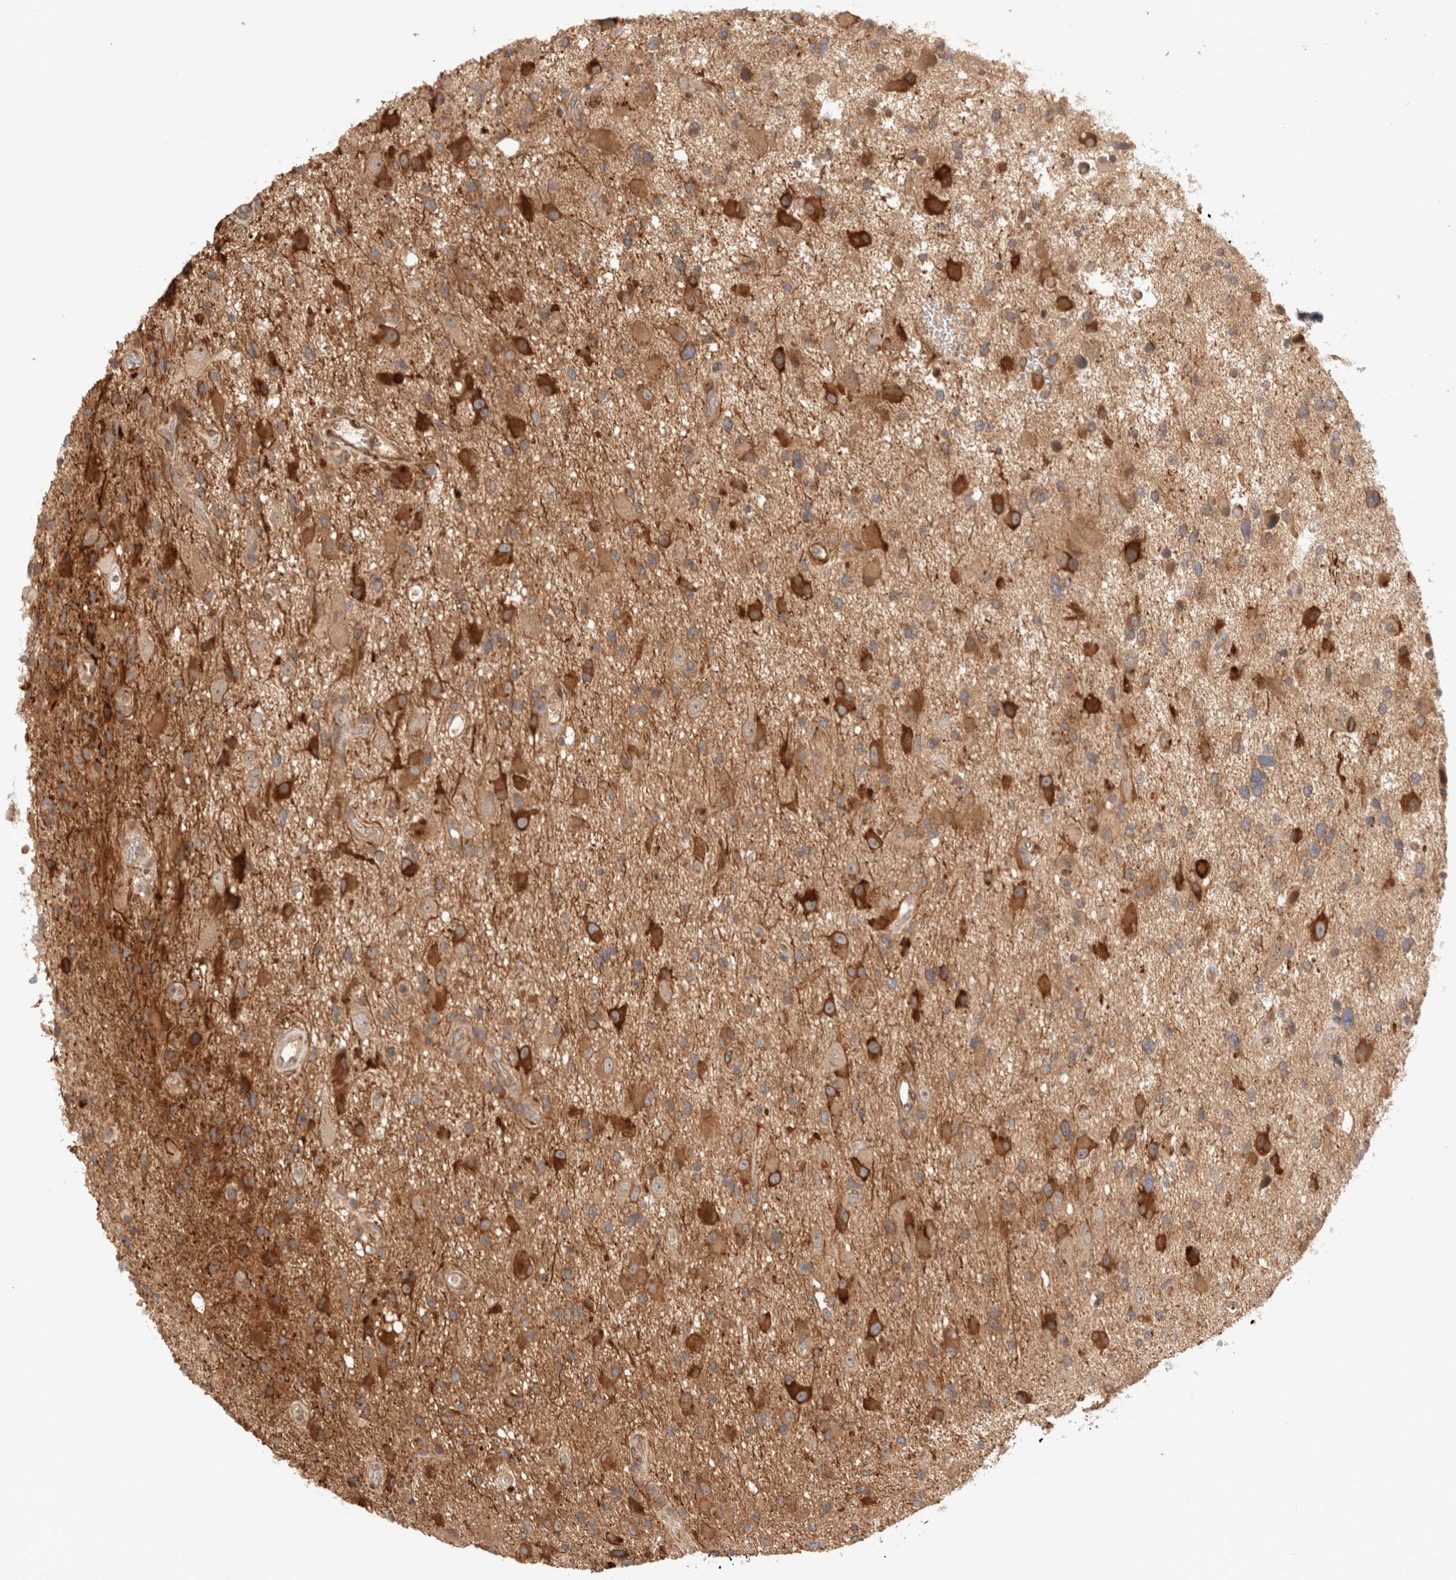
{"staining": {"intensity": "moderate", "quantity": ">75%", "location": "cytoplasmic/membranous"}, "tissue": "glioma", "cell_type": "Tumor cells", "image_type": "cancer", "snomed": [{"axis": "morphology", "description": "Glioma, malignant, High grade"}, {"axis": "topography", "description": "Brain"}], "caption": "Immunohistochemical staining of human malignant glioma (high-grade) displays moderate cytoplasmic/membranous protein positivity in approximately >75% of tumor cells. (Stains: DAB (3,3'-diaminobenzidine) in brown, nuclei in blue, Microscopy: brightfield microscopy at high magnification).", "gene": "KLHL20", "patient": {"sex": "male", "age": 33}}